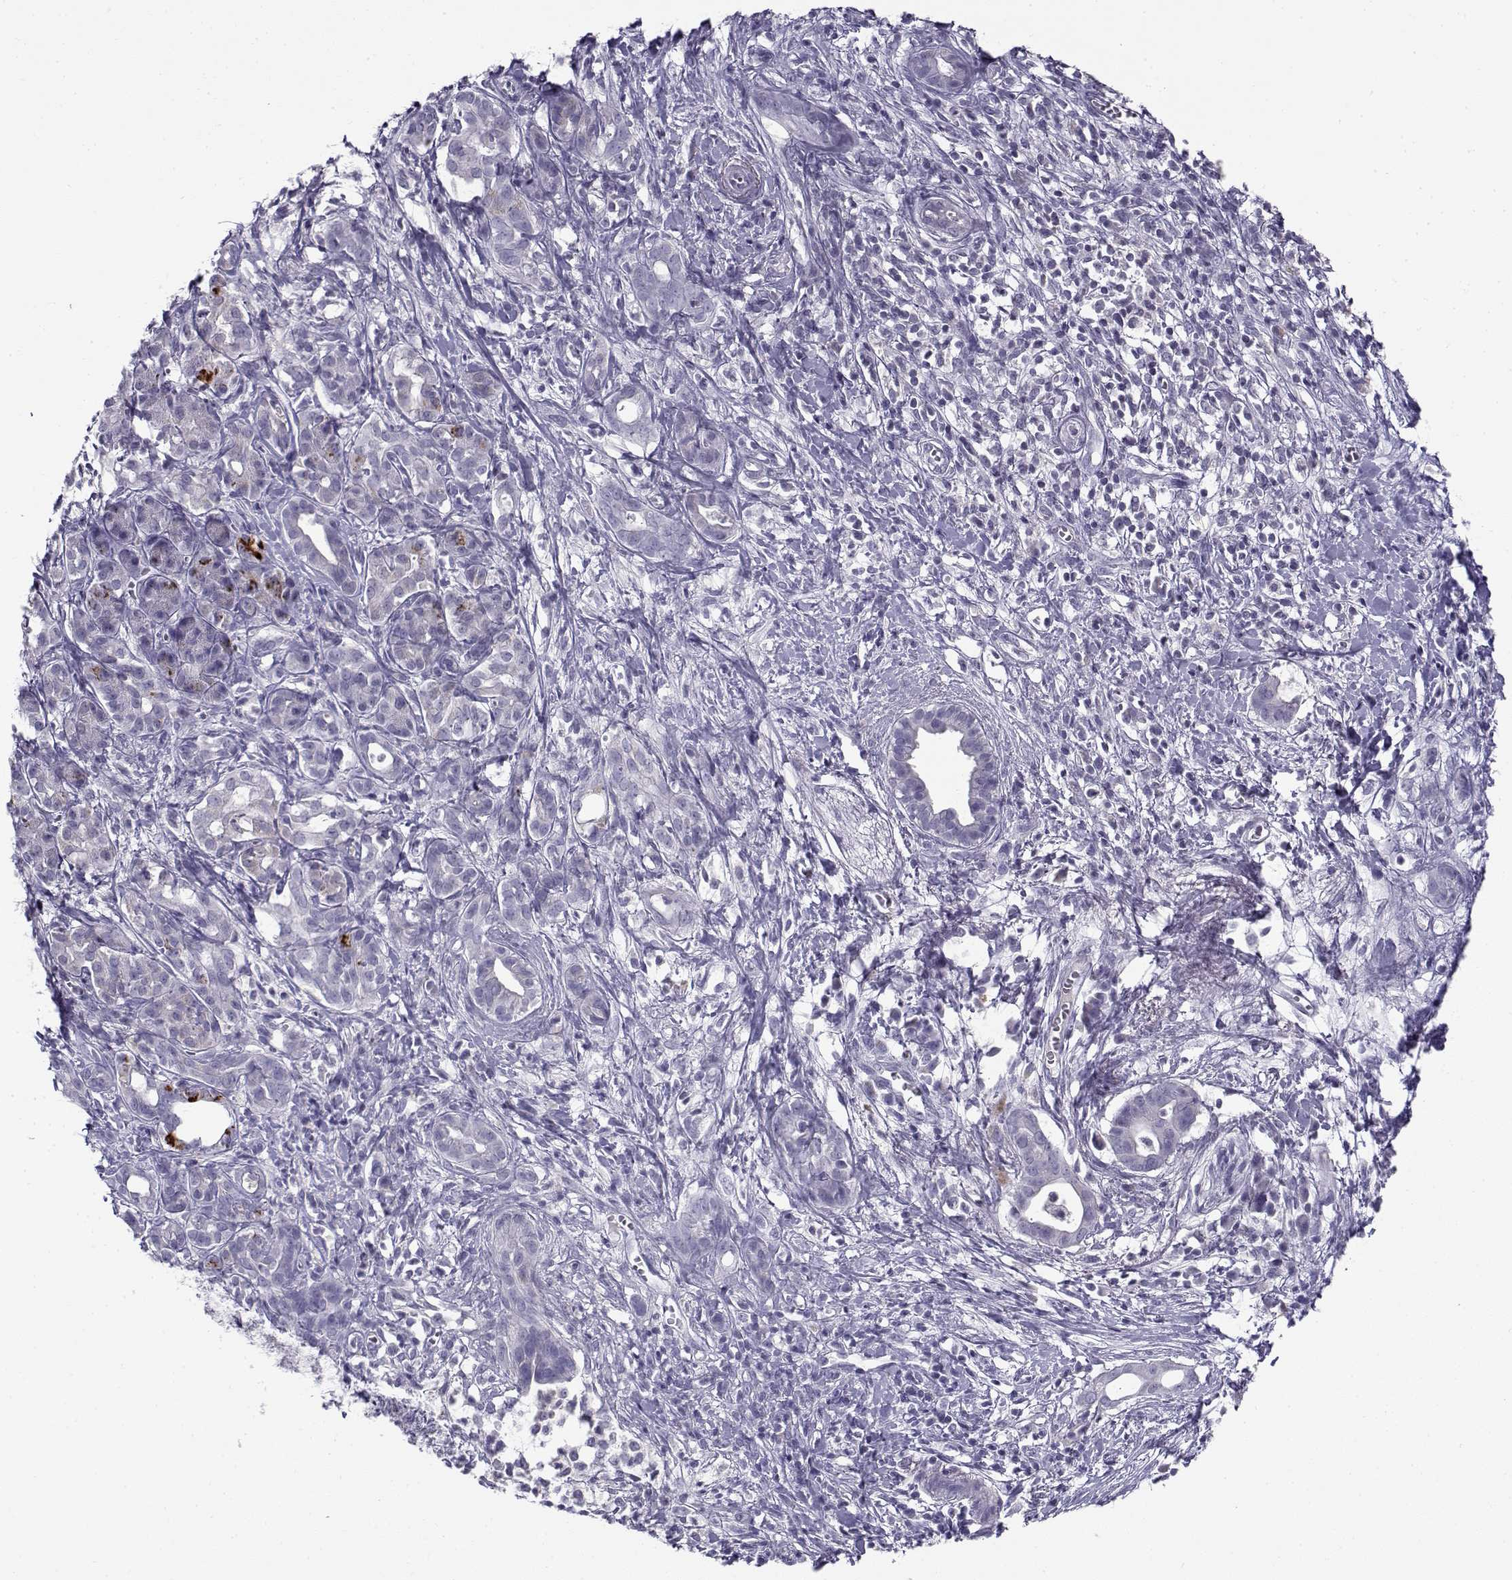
{"staining": {"intensity": "negative", "quantity": "none", "location": "none"}, "tissue": "pancreatic cancer", "cell_type": "Tumor cells", "image_type": "cancer", "snomed": [{"axis": "morphology", "description": "Adenocarcinoma, NOS"}, {"axis": "topography", "description": "Pancreas"}], "caption": "Tumor cells are negative for brown protein staining in pancreatic cancer.", "gene": "FAM166A", "patient": {"sex": "male", "age": 61}}